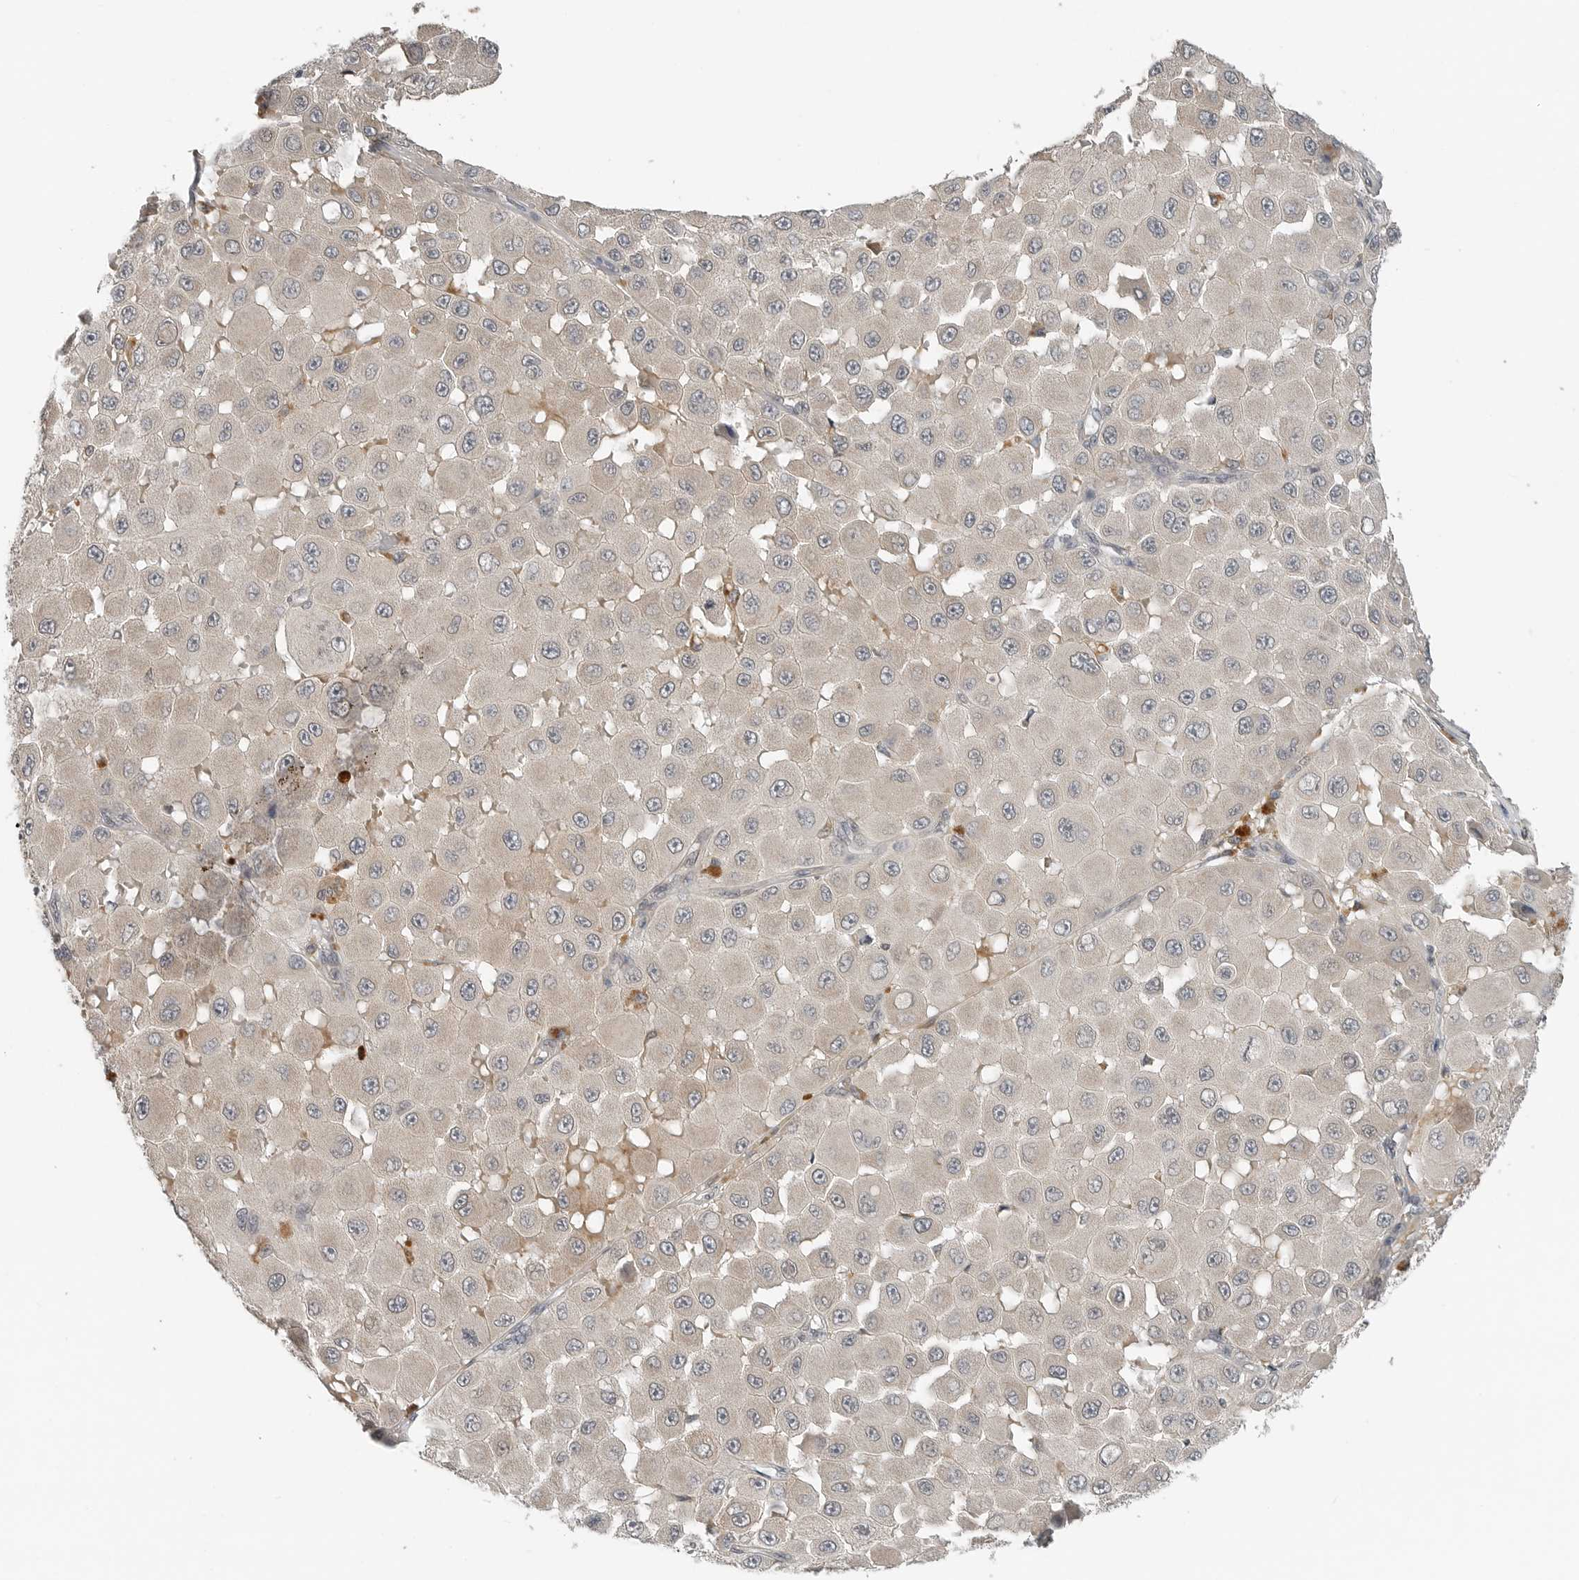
{"staining": {"intensity": "weak", "quantity": "<25%", "location": "cytoplasmic/membranous"}, "tissue": "melanoma", "cell_type": "Tumor cells", "image_type": "cancer", "snomed": [{"axis": "morphology", "description": "Malignant melanoma, NOS"}, {"axis": "topography", "description": "Skin"}], "caption": "The image exhibits no staining of tumor cells in malignant melanoma.", "gene": "FCRLB", "patient": {"sex": "female", "age": 81}}